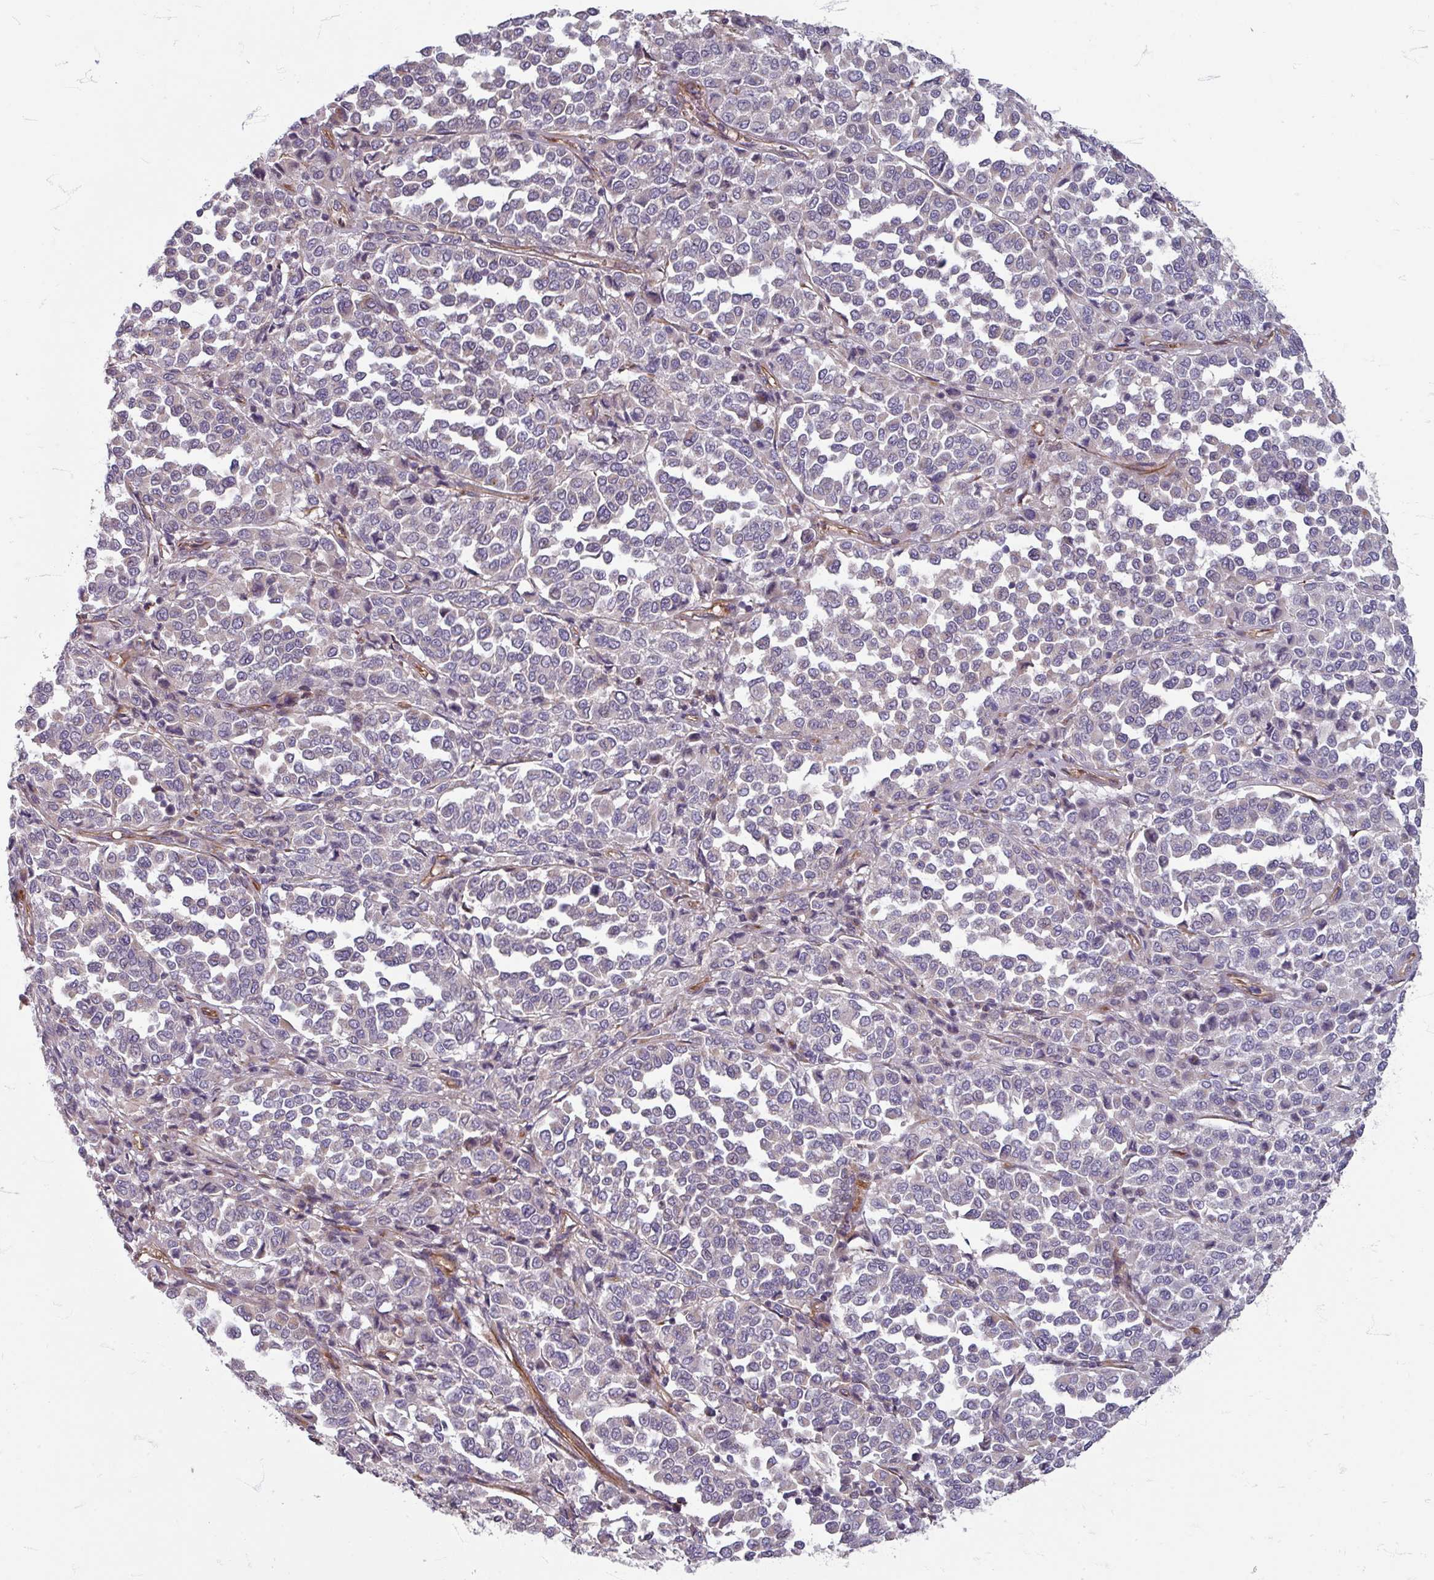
{"staining": {"intensity": "negative", "quantity": "none", "location": "none"}, "tissue": "melanoma", "cell_type": "Tumor cells", "image_type": "cancer", "snomed": [{"axis": "morphology", "description": "Malignant melanoma, Metastatic site"}, {"axis": "topography", "description": "Pancreas"}], "caption": "This histopathology image is of malignant melanoma (metastatic site) stained with IHC to label a protein in brown with the nuclei are counter-stained blue. There is no expression in tumor cells.", "gene": "GABARAPL1", "patient": {"sex": "female", "age": 30}}